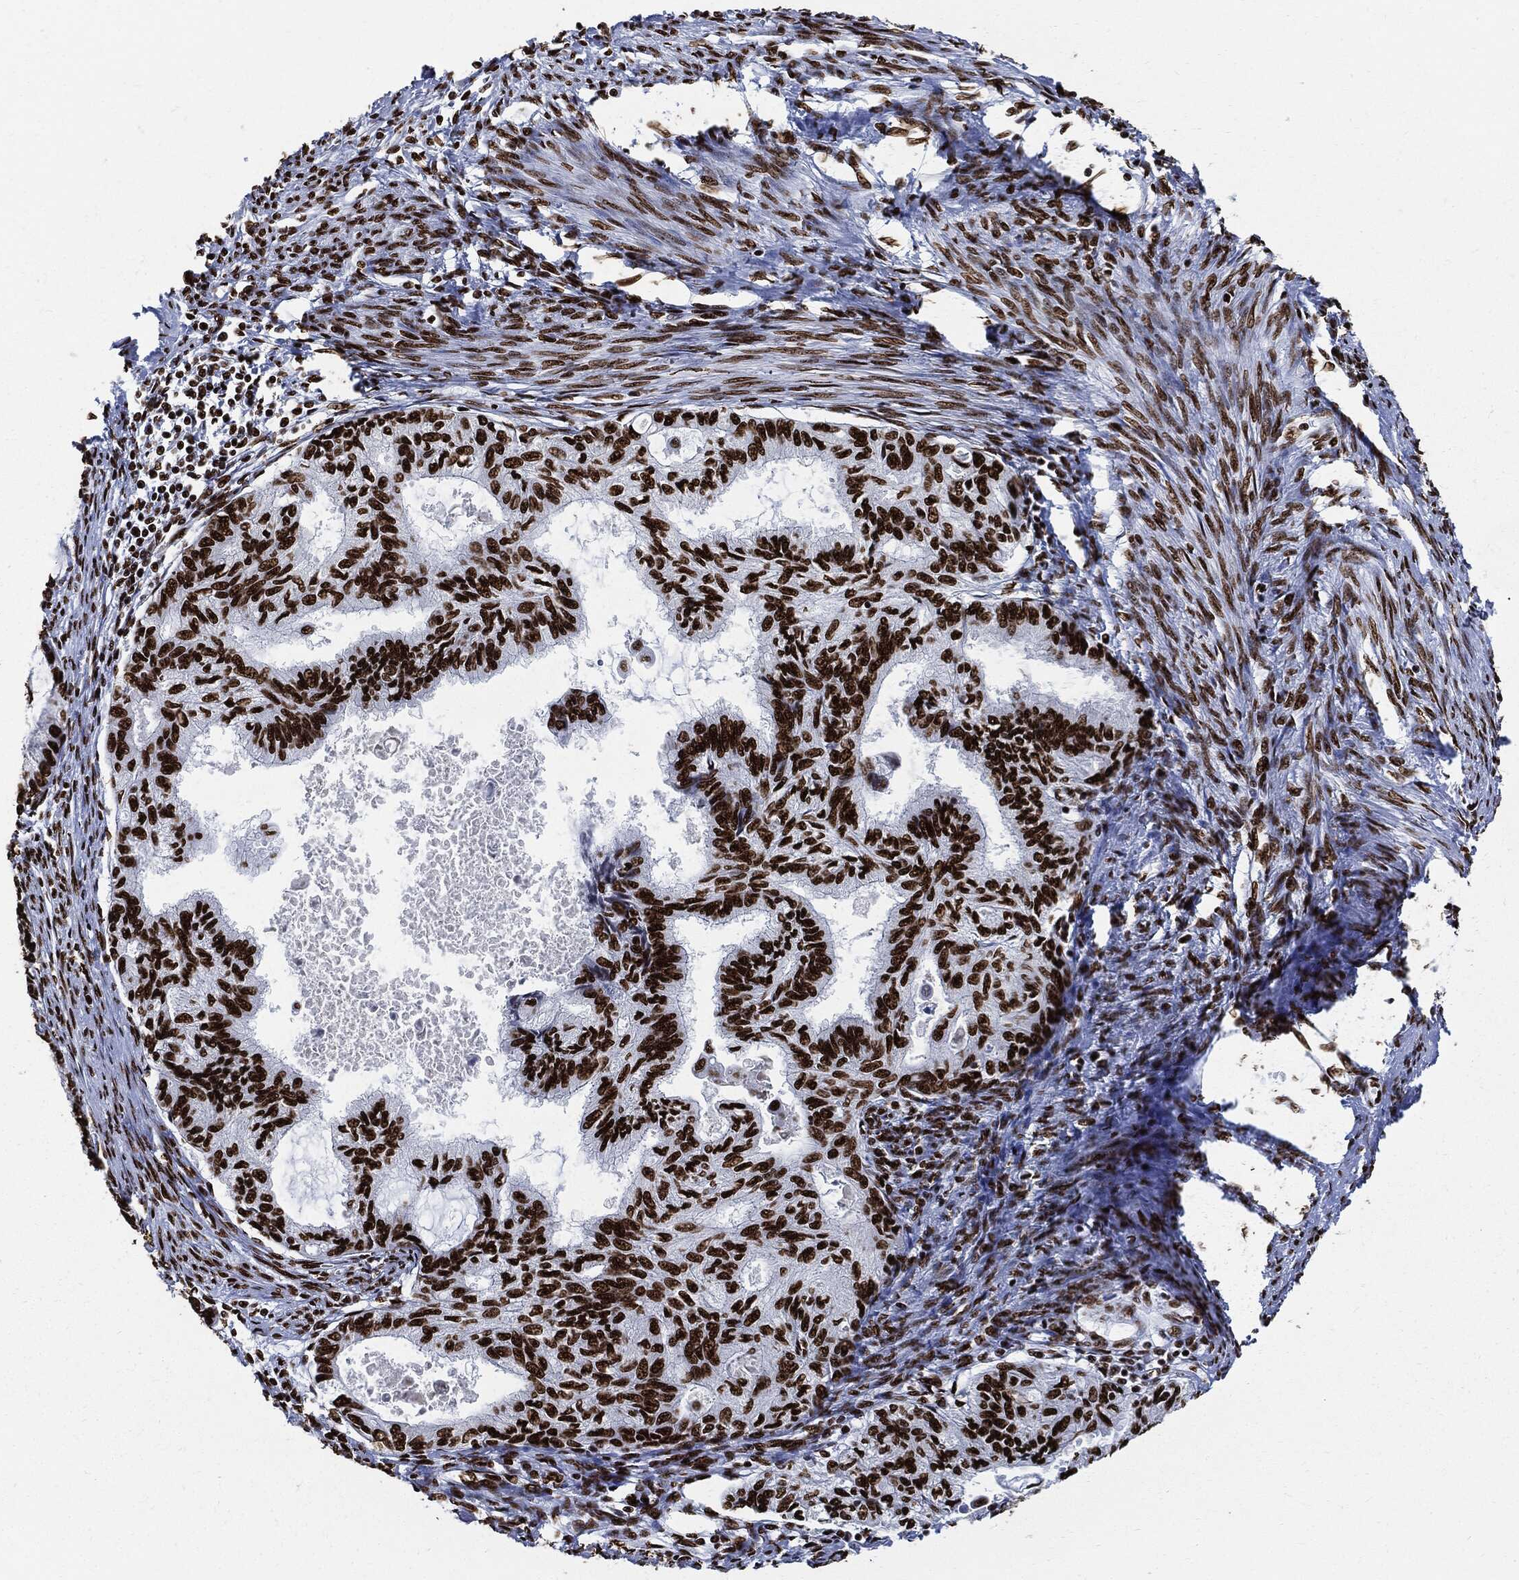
{"staining": {"intensity": "strong", "quantity": ">75%", "location": "nuclear"}, "tissue": "endometrial cancer", "cell_type": "Tumor cells", "image_type": "cancer", "snomed": [{"axis": "morphology", "description": "Adenocarcinoma, NOS"}, {"axis": "topography", "description": "Endometrium"}], "caption": "A micrograph of endometrial adenocarcinoma stained for a protein demonstrates strong nuclear brown staining in tumor cells. The staining is performed using DAB (3,3'-diaminobenzidine) brown chromogen to label protein expression. The nuclei are counter-stained blue using hematoxylin.", "gene": "RECQL", "patient": {"sex": "female", "age": 86}}